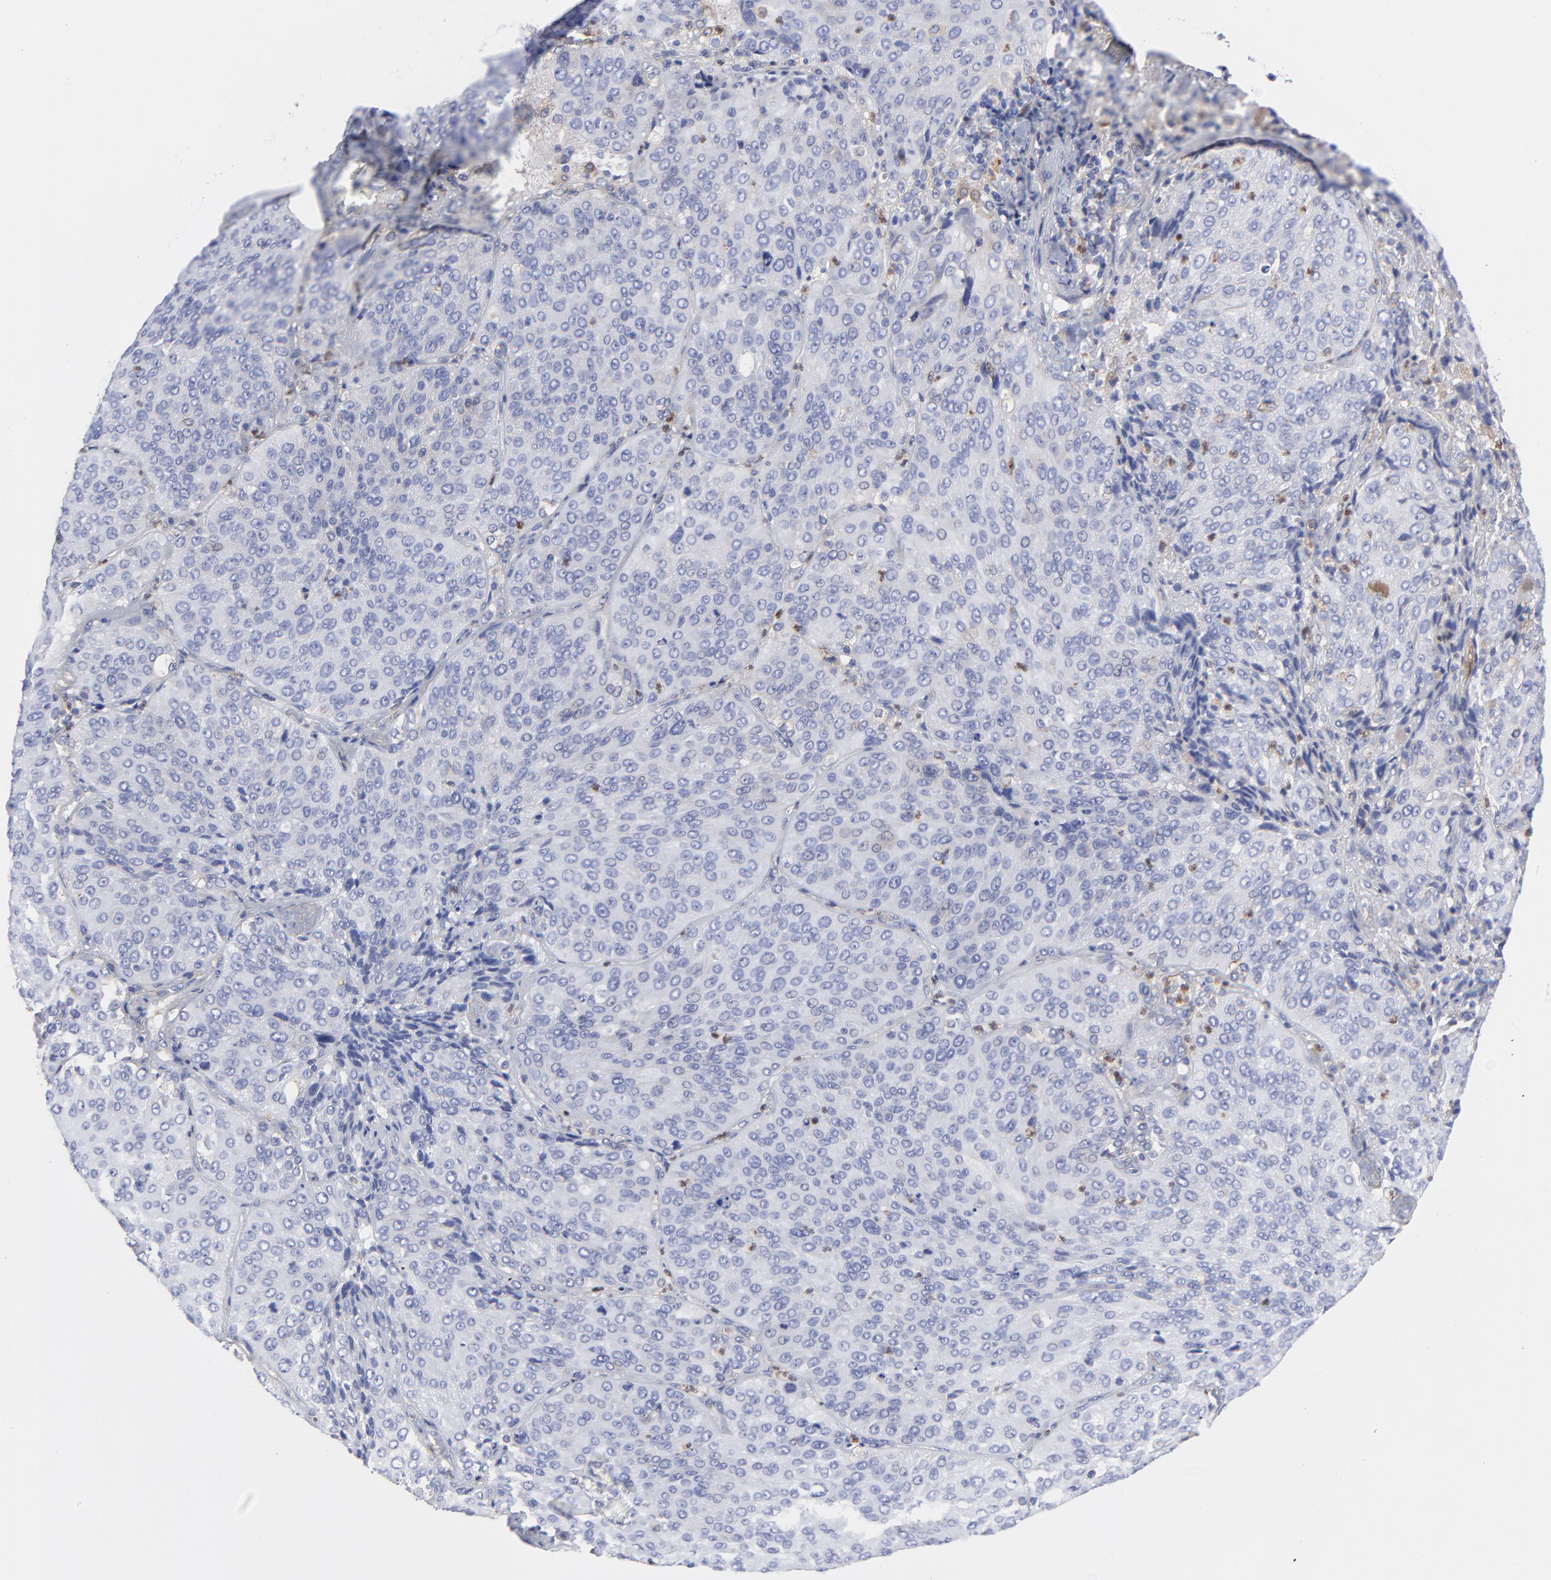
{"staining": {"intensity": "negative", "quantity": "none", "location": "none"}, "tissue": "lung cancer", "cell_type": "Tumor cells", "image_type": "cancer", "snomed": [{"axis": "morphology", "description": "Squamous cell carcinoma, NOS"}, {"axis": "topography", "description": "Lung"}], "caption": "Tumor cells are negative for protein expression in human lung cancer (squamous cell carcinoma).", "gene": "MOSPD2", "patient": {"sex": "male", "age": 54}}